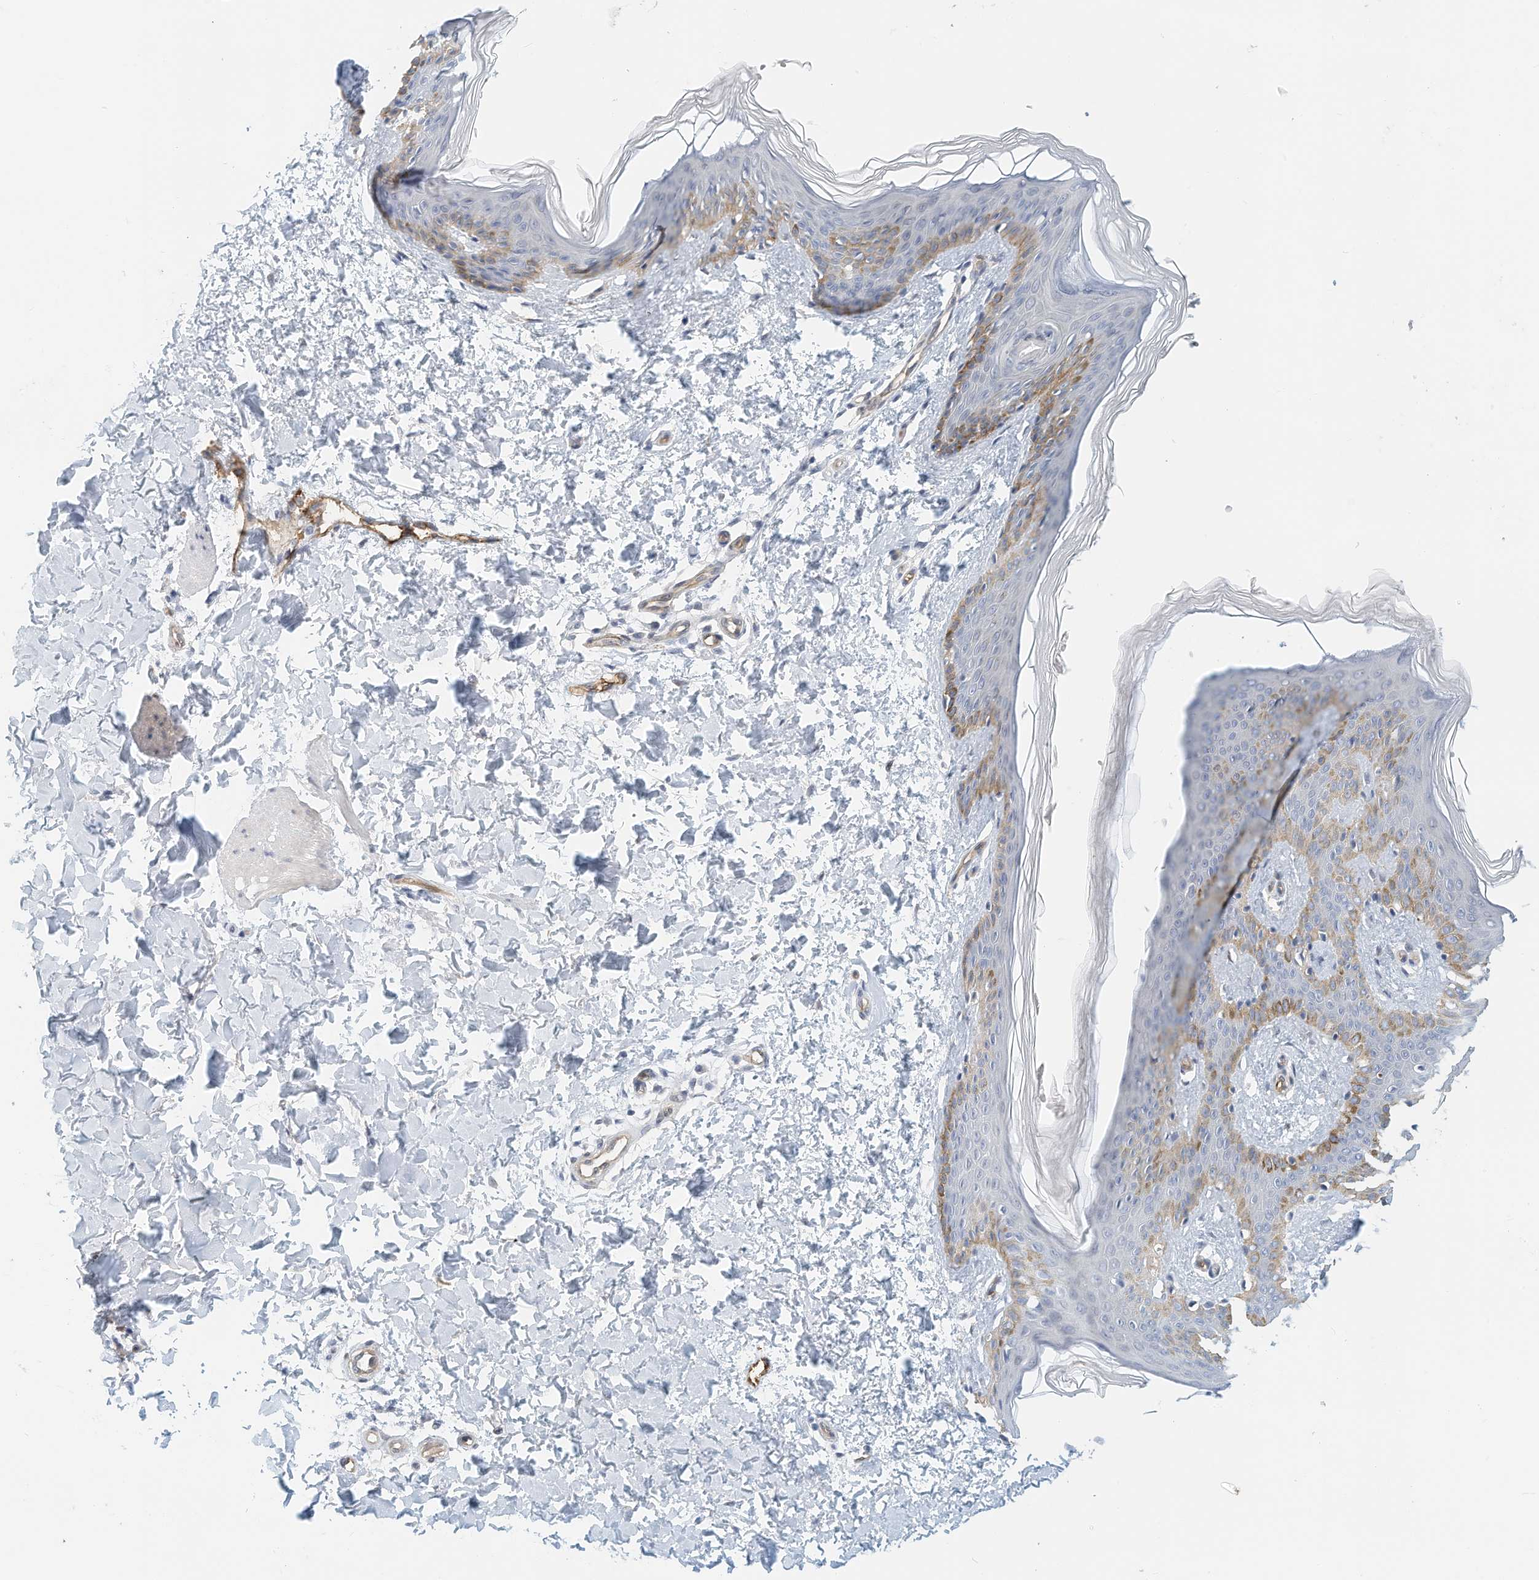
{"staining": {"intensity": "negative", "quantity": "none", "location": "none"}, "tissue": "skin", "cell_type": "Fibroblasts", "image_type": "normal", "snomed": [{"axis": "morphology", "description": "Normal tissue, NOS"}, {"axis": "morphology", "description": "Neoplasm, benign, NOS"}, {"axis": "topography", "description": "Skin"}, {"axis": "topography", "description": "Soft tissue"}], "caption": "Immunohistochemistry (IHC) histopathology image of unremarkable skin: human skin stained with DAB demonstrates no significant protein positivity in fibroblasts. (Immunohistochemistry, brightfield microscopy, high magnification).", "gene": "ARHGAP28", "patient": {"sex": "male", "age": 26}}